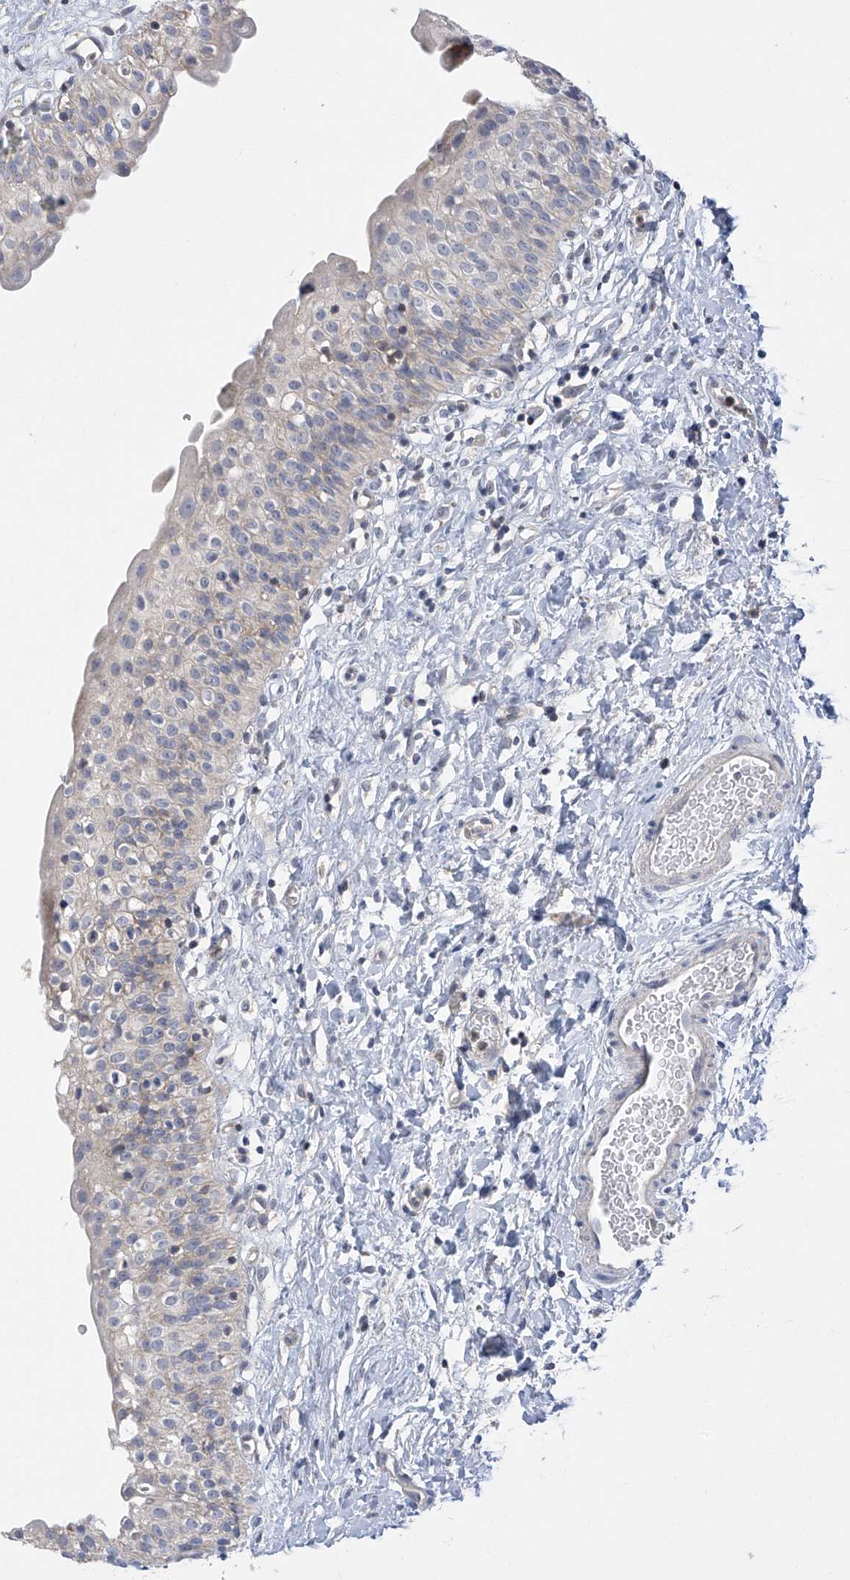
{"staining": {"intensity": "negative", "quantity": "none", "location": "none"}, "tissue": "urinary bladder", "cell_type": "Urothelial cells", "image_type": "normal", "snomed": [{"axis": "morphology", "description": "Normal tissue, NOS"}, {"axis": "topography", "description": "Urinary bladder"}], "caption": "Immunohistochemical staining of unremarkable urinary bladder demonstrates no significant staining in urothelial cells. Nuclei are stained in blue.", "gene": "SLCO4A1", "patient": {"sex": "male", "age": 51}}